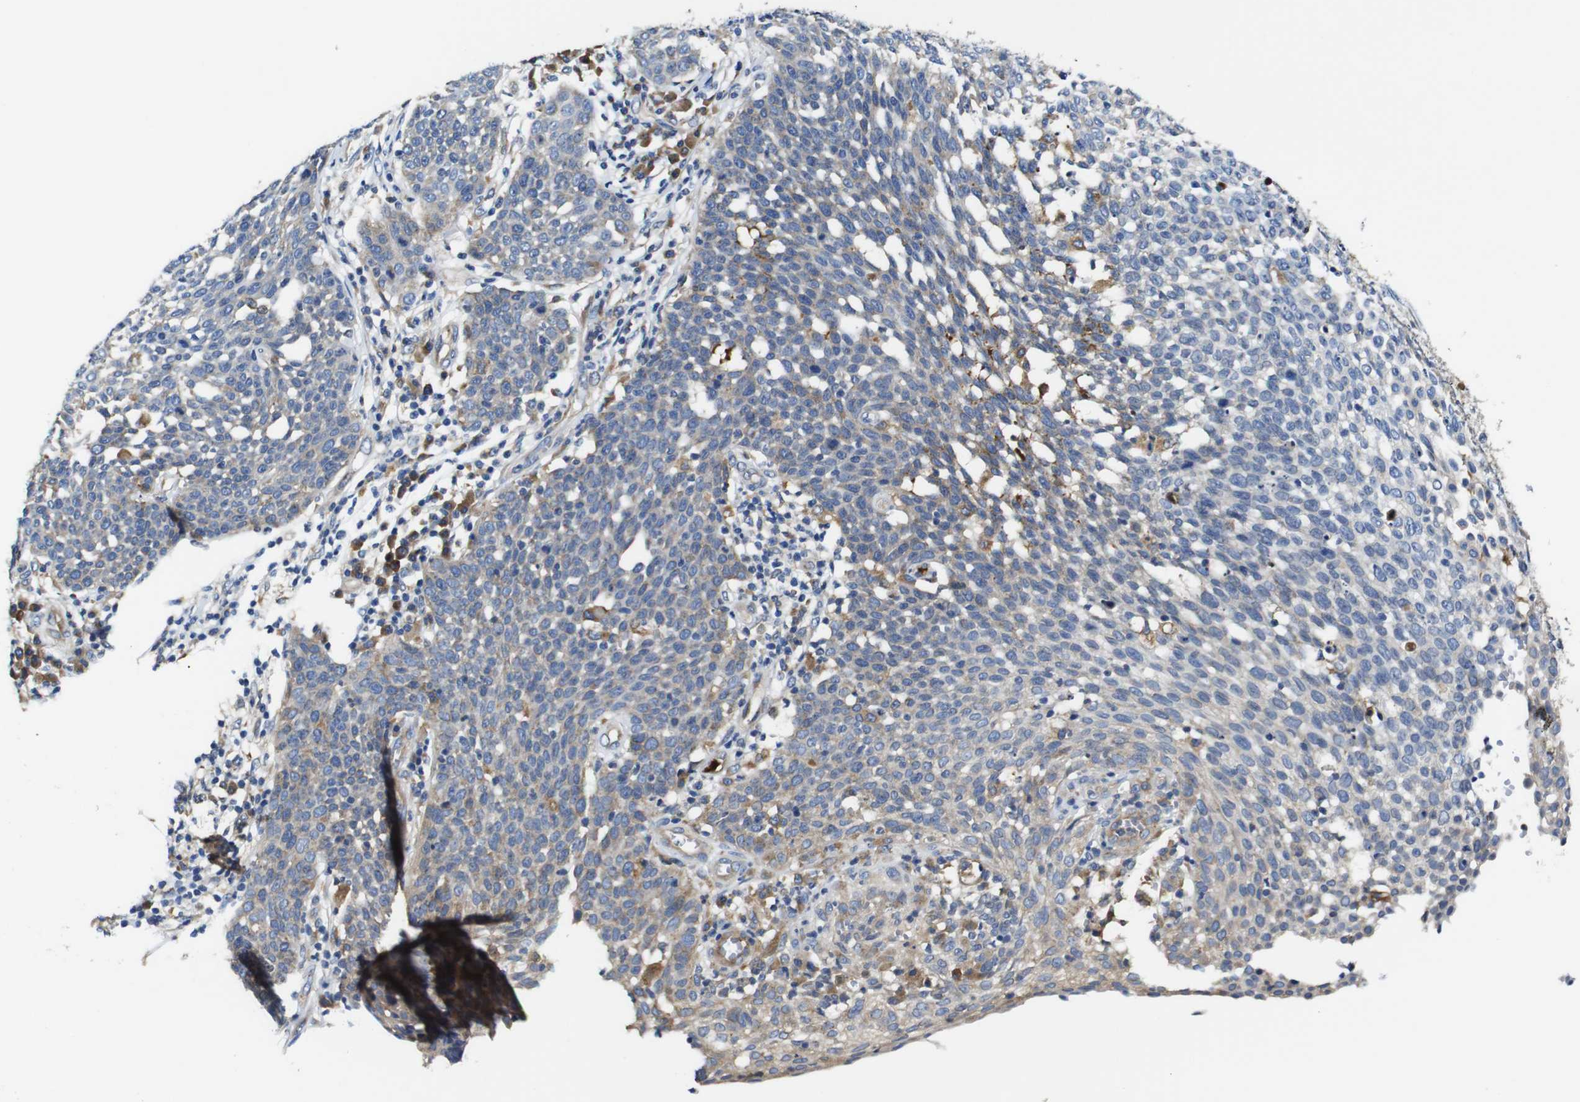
{"staining": {"intensity": "negative", "quantity": "none", "location": "none"}, "tissue": "cervical cancer", "cell_type": "Tumor cells", "image_type": "cancer", "snomed": [{"axis": "morphology", "description": "Squamous cell carcinoma, NOS"}, {"axis": "topography", "description": "Cervix"}], "caption": "Cervical cancer was stained to show a protein in brown. There is no significant staining in tumor cells. (DAB (3,3'-diaminobenzidine) immunohistochemistry (IHC) with hematoxylin counter stain).", "gene": "CLCC1", "patient": {"sex": "female", "age": 34}}